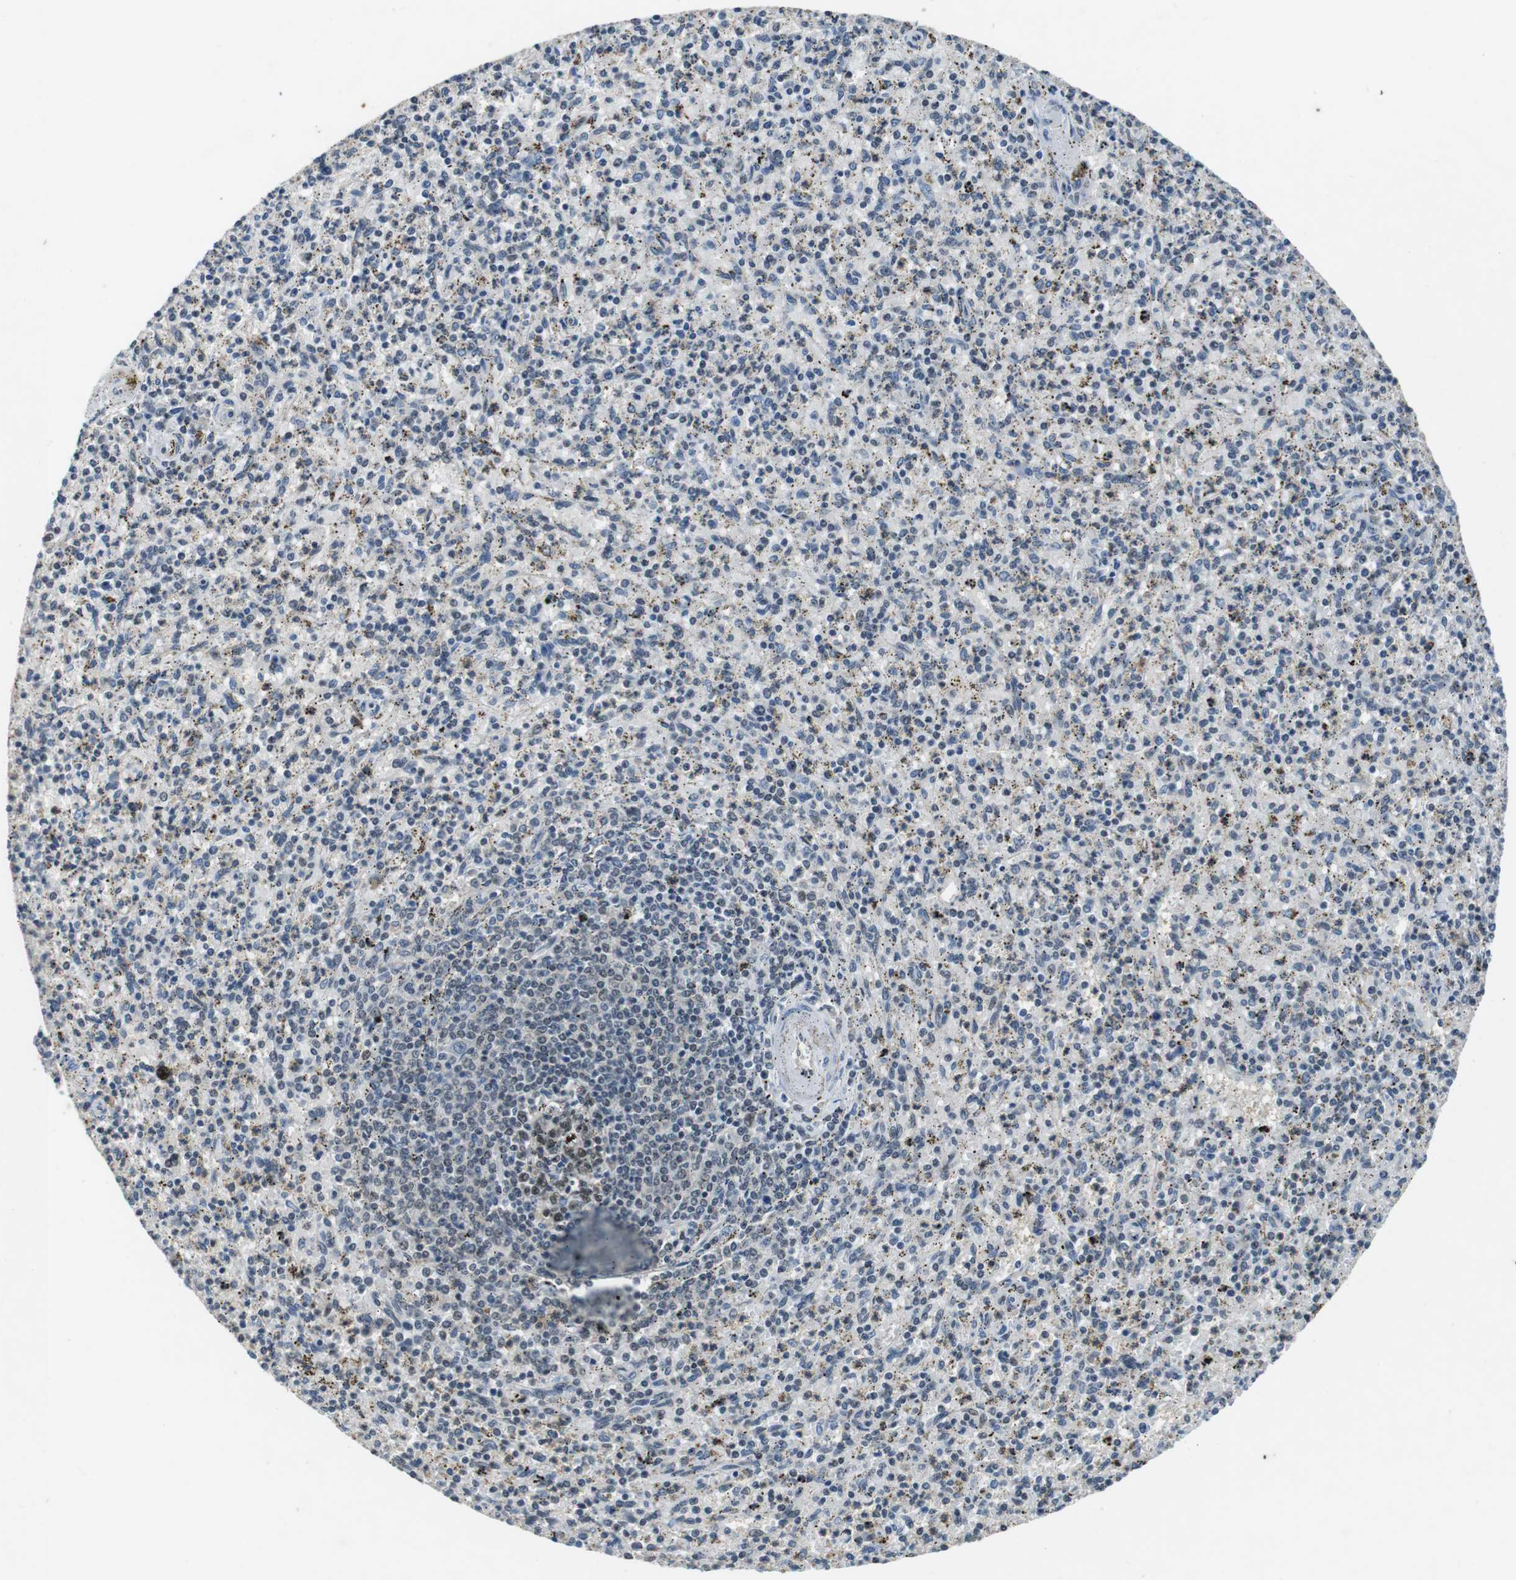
{"staining": {"intensity": "weak", "quantity": "<25%", "location": "cytoplasmic/membranous,nuclear"}, "tissue": "spleen", "cell_type": "Cells in red pulp", "image_type": "normal", "snomed": [{"axis": "morphology", "description": "Normal tissue, NOS"}, {"axis": "topography", "description": "Spleen"}], "caption": "Cells in red pulp are negative for protein expression in benign human spleen. (DAB (3,3'-diaminobenzidine) immunohistochemistry visualized using brightfield microscopy, high magnification).", "gene": "USP7", "patient": {"sex": "male", "age": 72}}